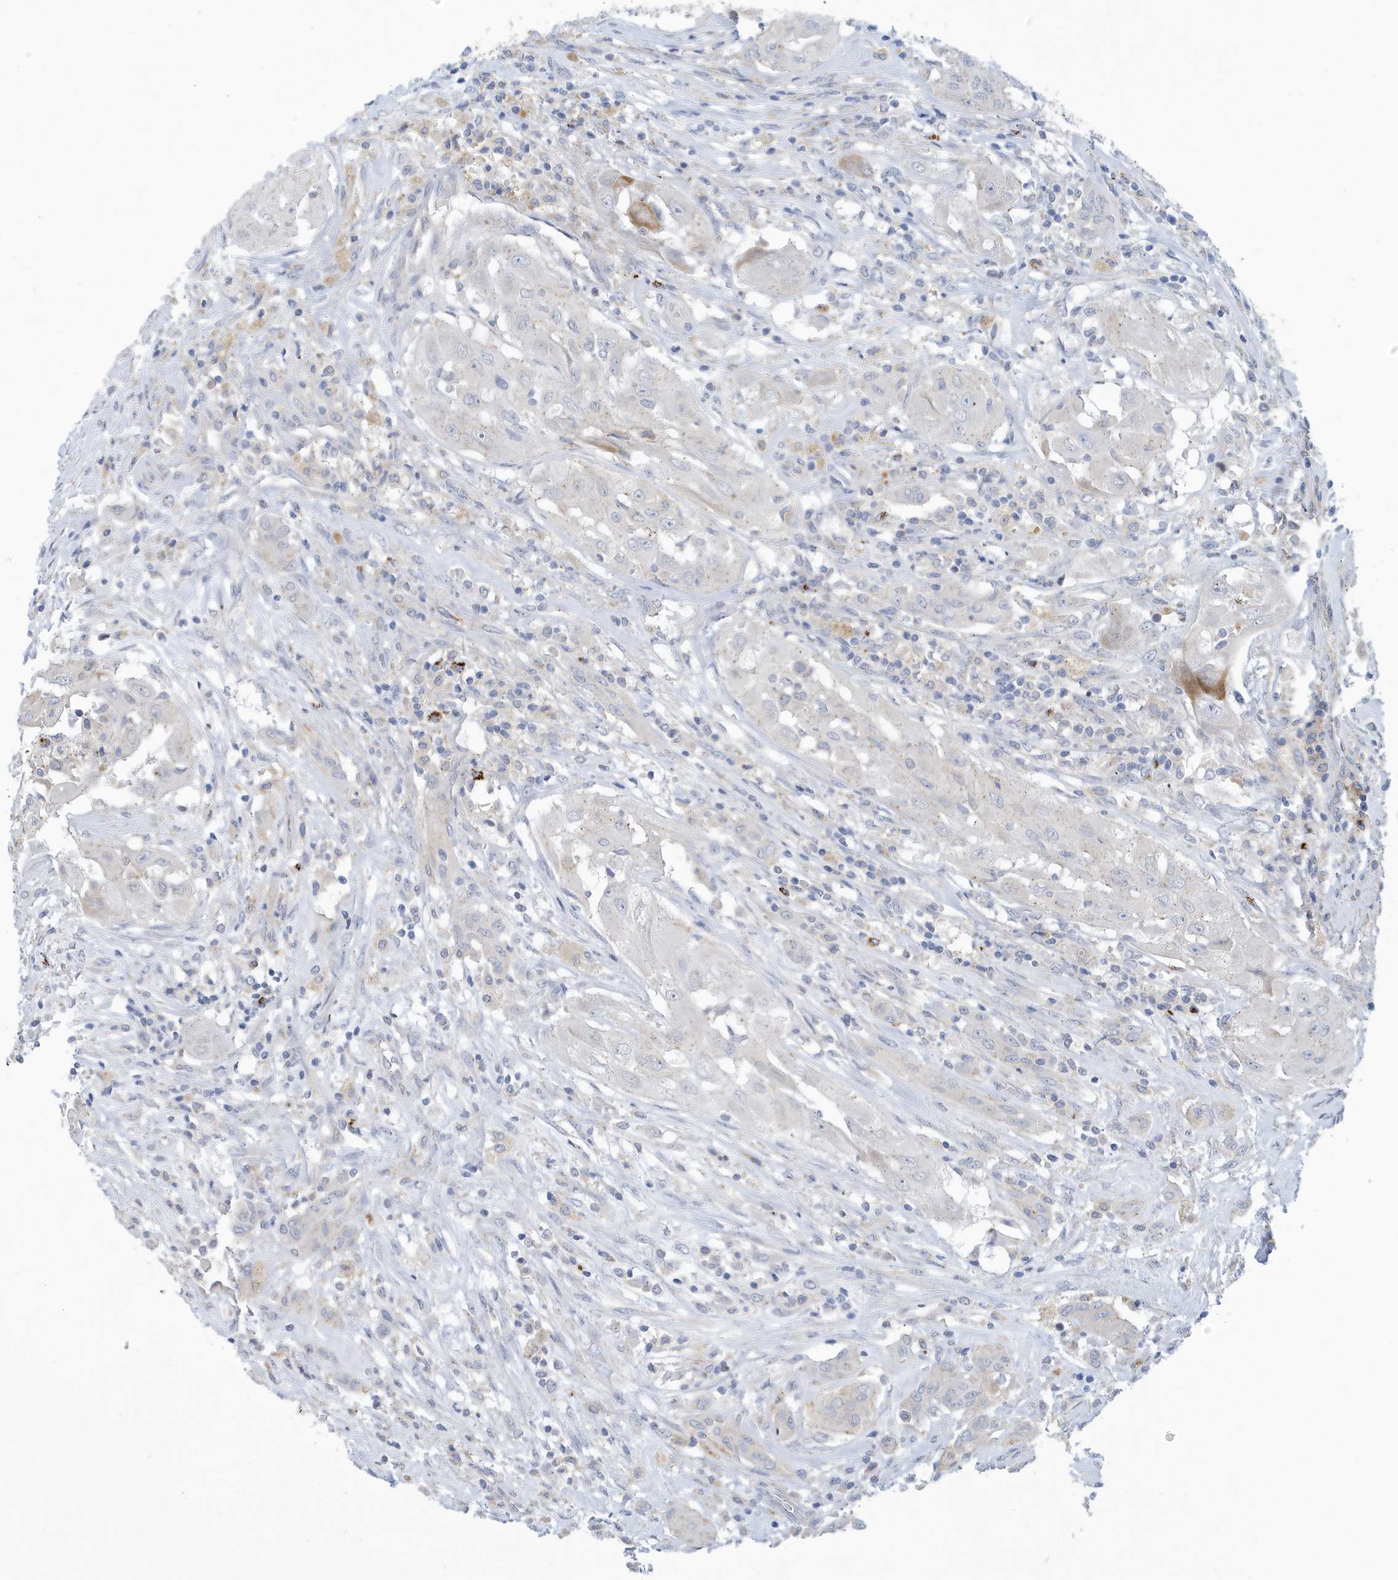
{"staining": {"intensity": "negative", "quantity": "none", "location": "none"}, "tissue": "thyroid cancer", "cell_type": "Tumor cells", "image_type": "cancer", "snomed": [{"axis": "morphology", "description": "Papillary adenocarcinoma, NOS"}, {"axis": "topography", "description": "Thyroid gland"}], "caption": "Tumor cells are negative for brown protein staining in papillary adenocarcinoma (thyroid).", "gene": "VTA1", "patient": {"sex": "female", "age": 59}}